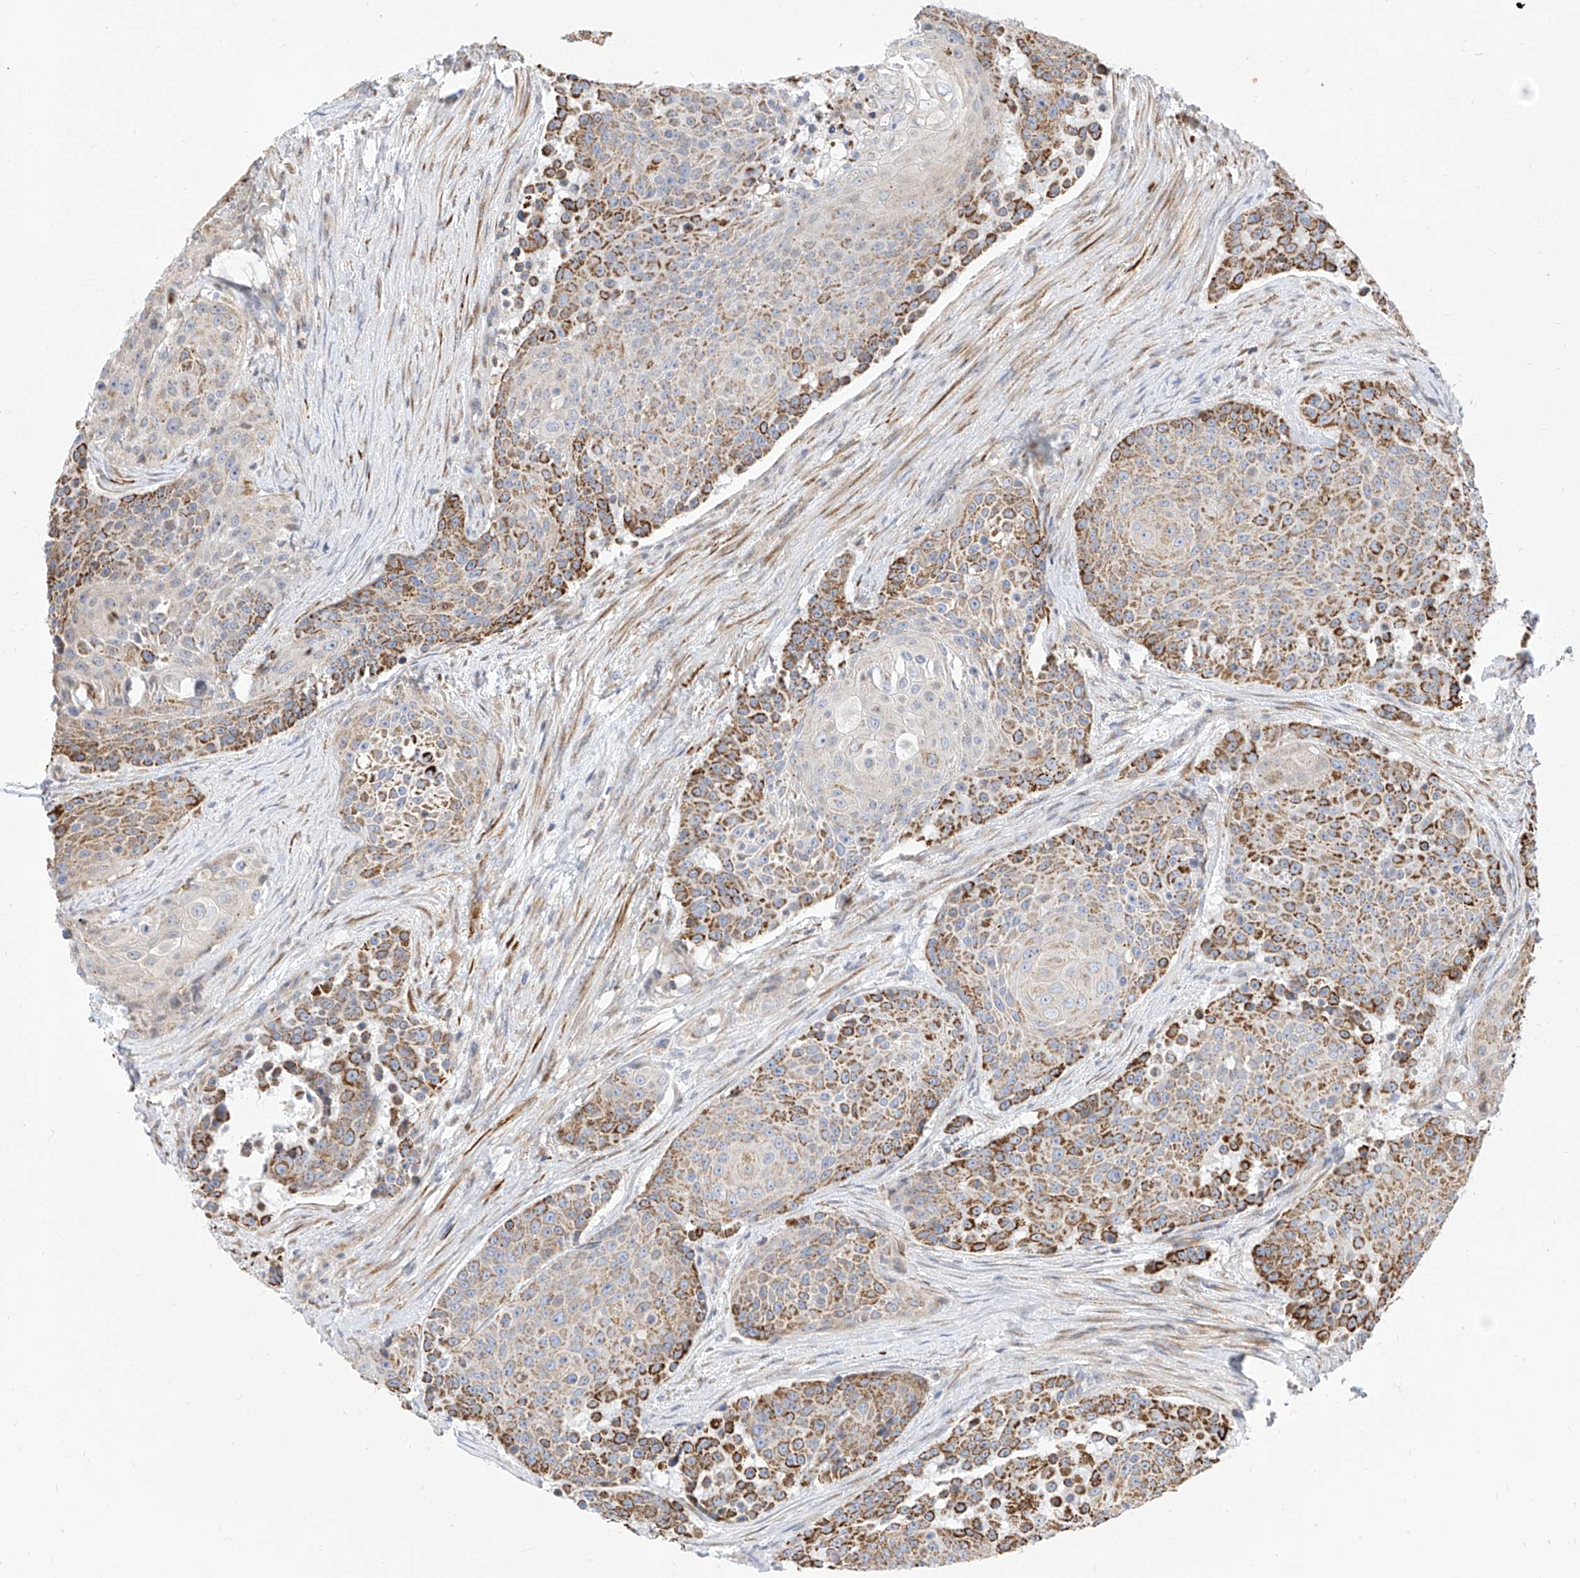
{"staining": {"intensity": "moderate", "quantity": ">75%", "location": "cytoplasmic/membranous"}, "tissue": "urothelial cancer", "cell_type": "Tumor cells", "image_type": "cancer", "snomed": [{"axis": "morphology", "description": "Urothelial carcinoma, High grade"}, {"axis": "topography", "description": "Urinary bladder"}], "caption": "Protein positivity by immunohistochemistry shows moderate cytoplasmic/membranous positivity in about >75% of tumor cells in urothelial cancer.", "gene": "TTLL8", "patient": {"sex": "female", "age": 63}}